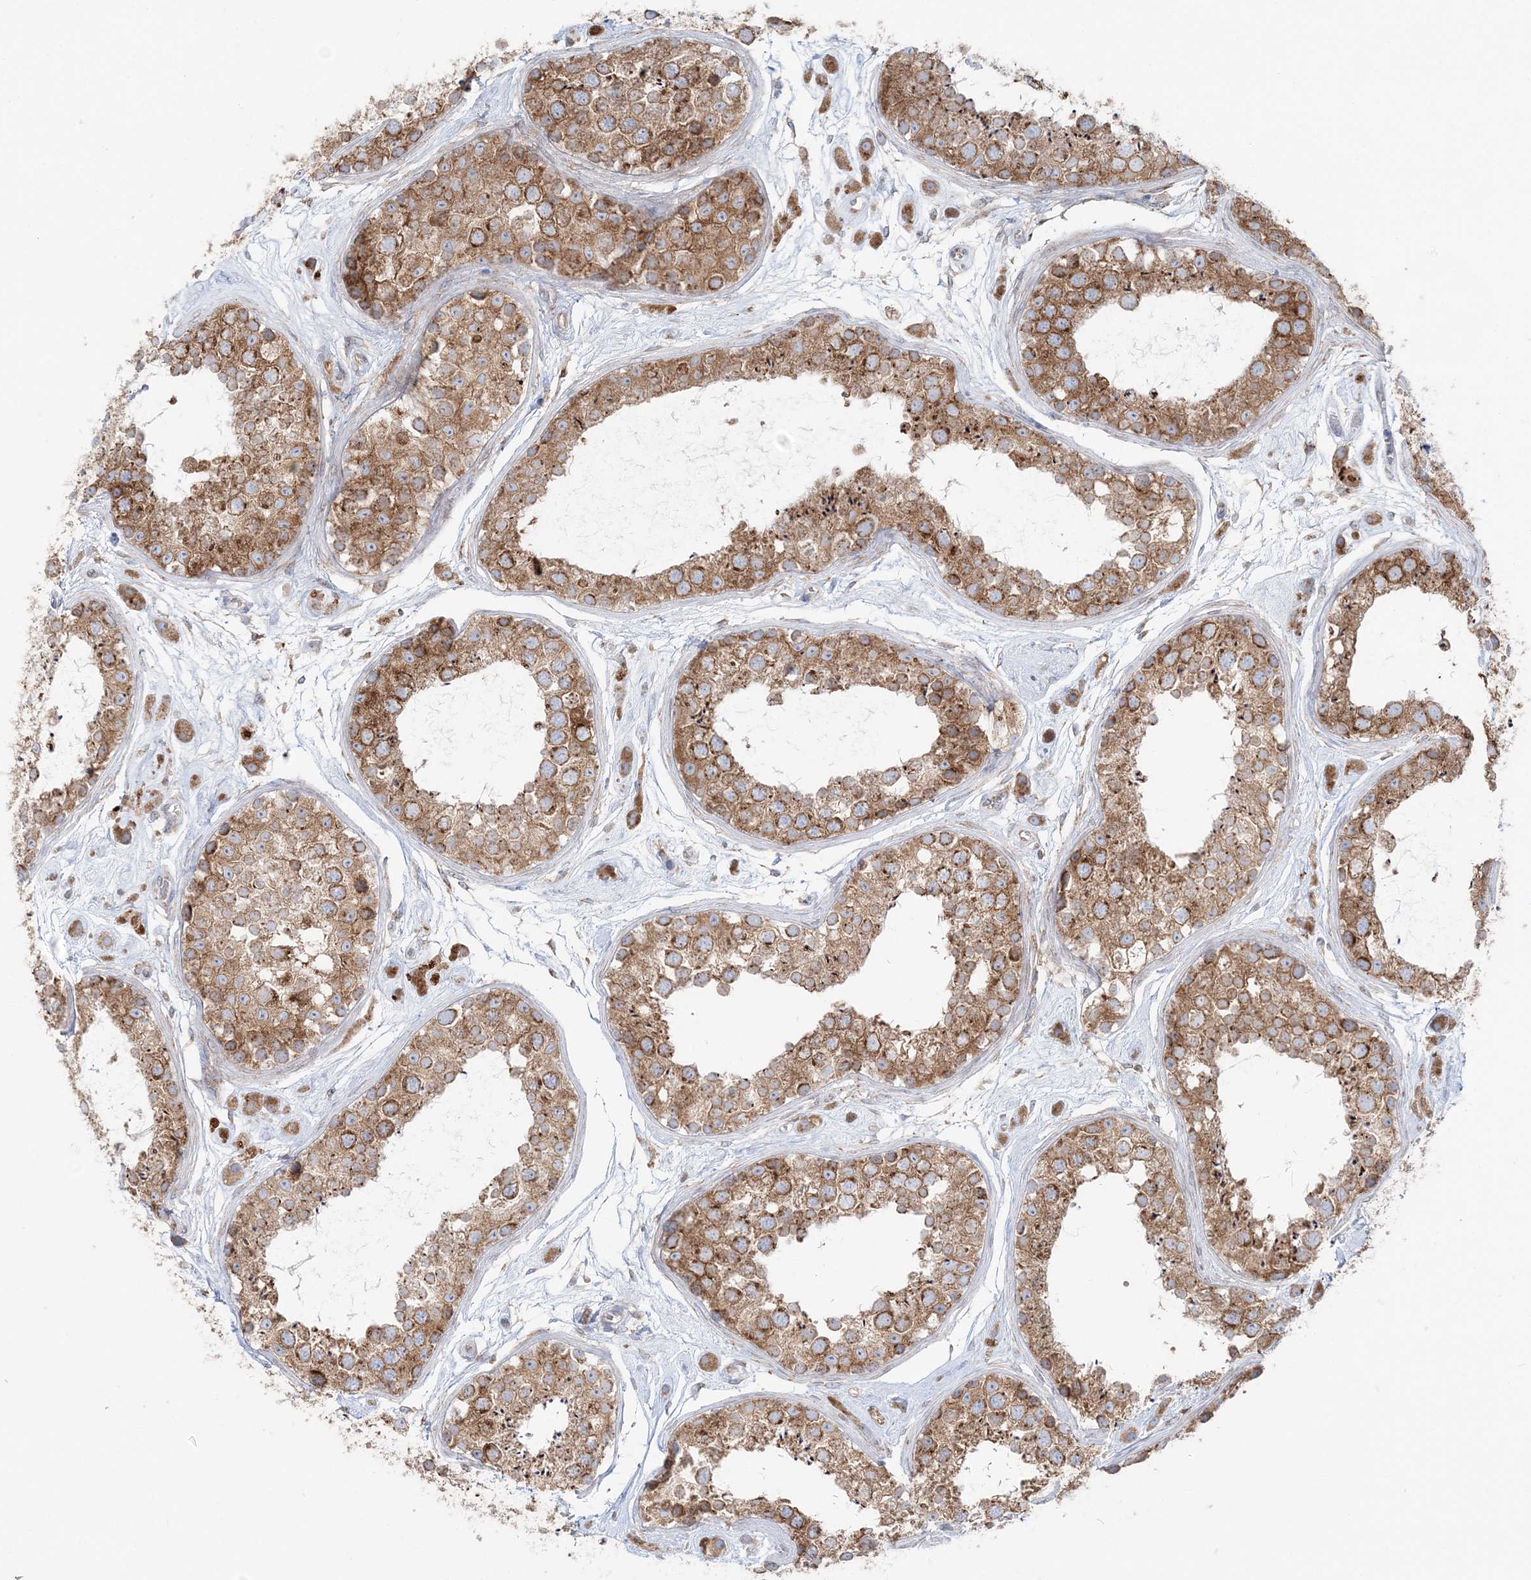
{"staining": {"intensity": "moderate", "quantity": ">75%", "location": "cytoplasmic/membranous"}, "tissue": "testis", "cell_type": "Cells in seminiferous ducts", "image_type": "normal", "snomed": [{"axis": "morphology", "description": "Normal tissue, NOS"}, {"axis": "topography", "description": "Testis"}], "caption": "Protein staining shows moderate cytoplasmic/membranous positivity in approximately >75% of cells in seminiferous ducts in unremarkable testis. The protein is shown in brown color, while the nuclei are stained blue.", "gene": "TMED10", "patient": {"sex": "male", "age": 25}}